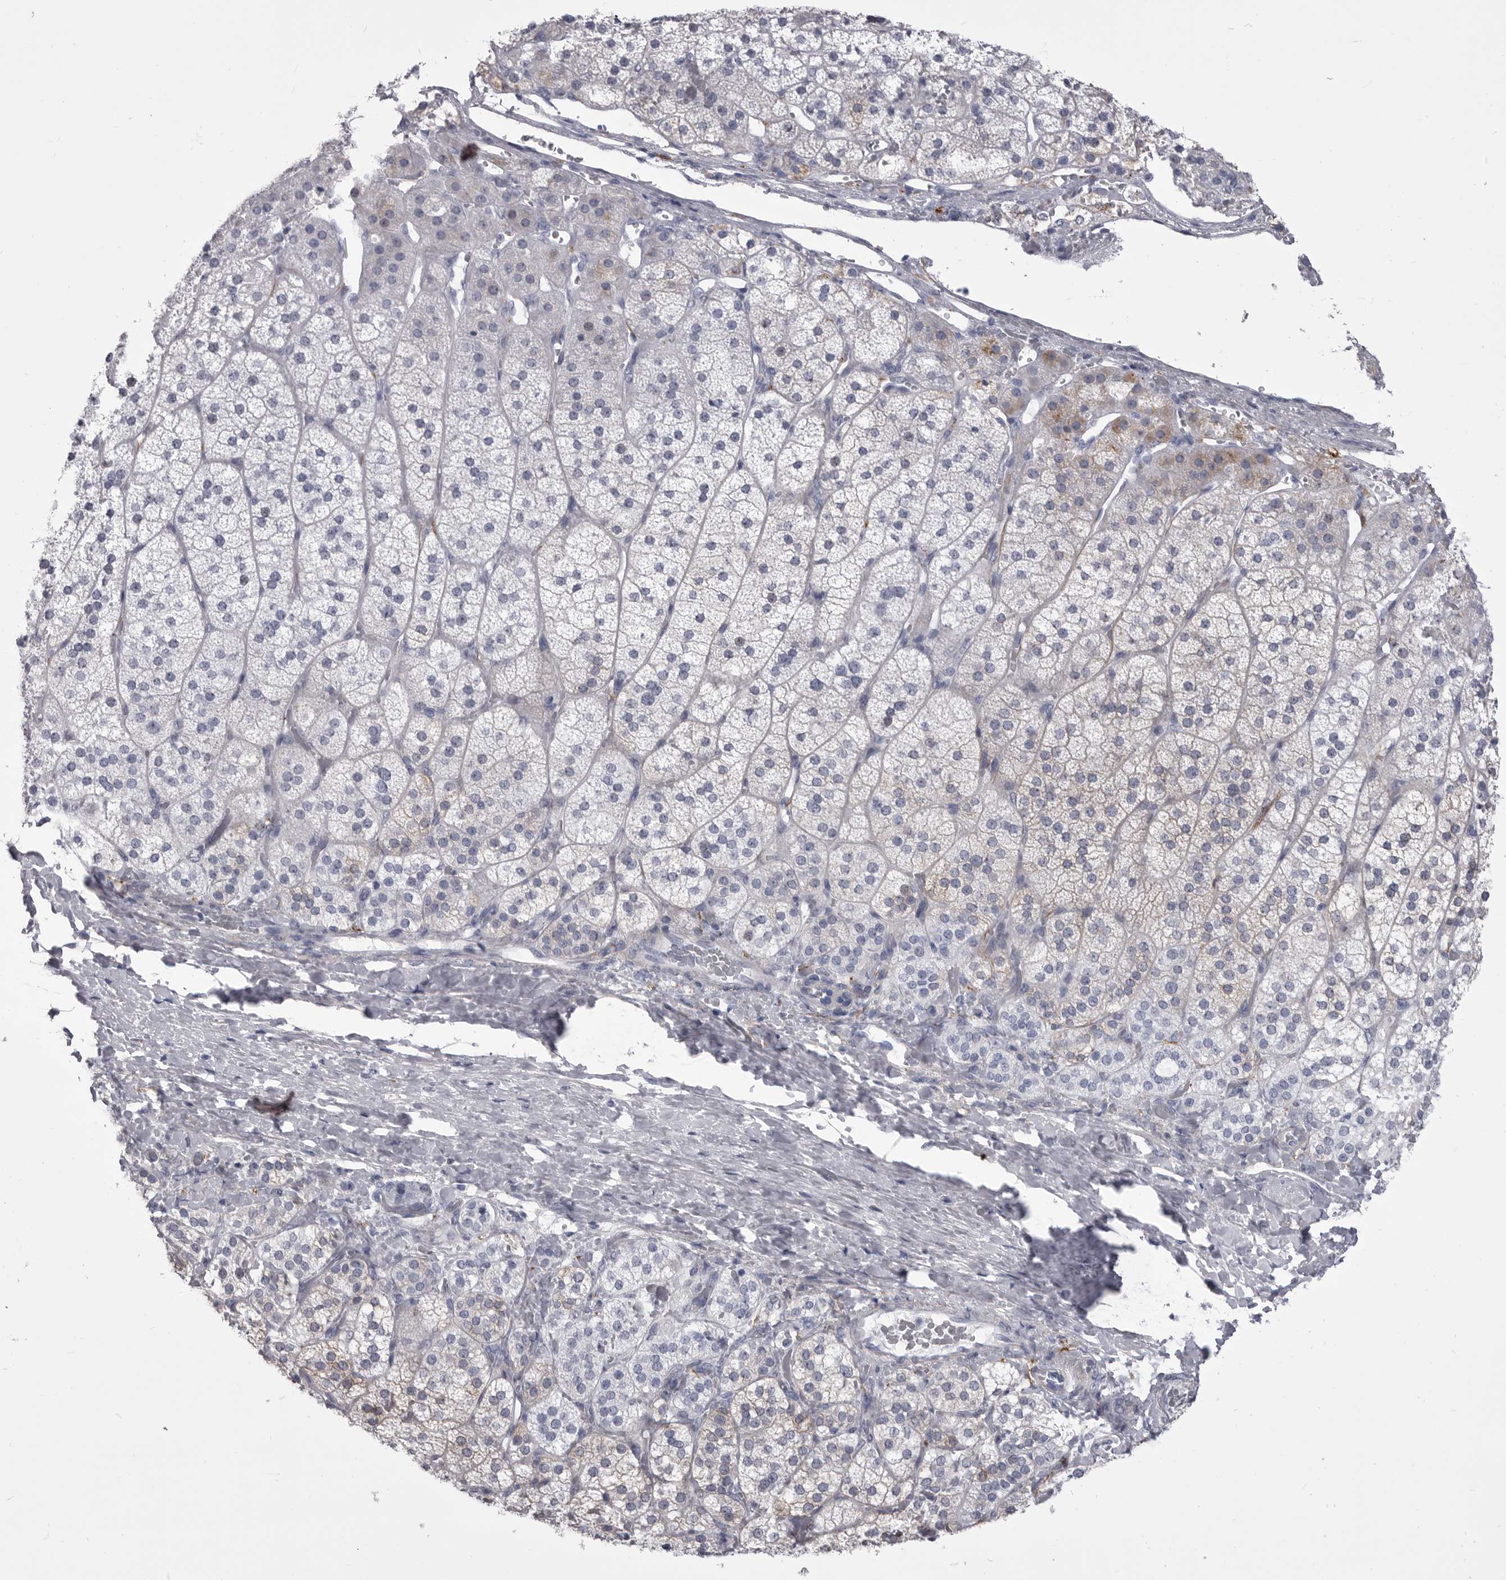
{"staining": {"intensity": "moderate", "quantity": "25%-75%", "location": "cytoplasmic/membranous"}, "tissue": "adrenal gland", "cell_type": "Glandular cells", "image_type": "normal", "snomed": [{"axis": "morphology", "description": "Normal tissue, NOS"}, {"axis": "topography", "description": "Adrenal gland"}], "caption": "Immunohistochemical staining of normal adrenal gland demonstrates medium levels of moderate cytoplasmic/membranous positivity in about 25%-75% of glandular cells. The staining was performed using DAB (3,3'-diaminobenzidine), with brown indicating positive protein expression. Nuclei are stained blue with hematoxylin.", "gene": "ANK2", "patient": {"sex": "female", "age": 44}}